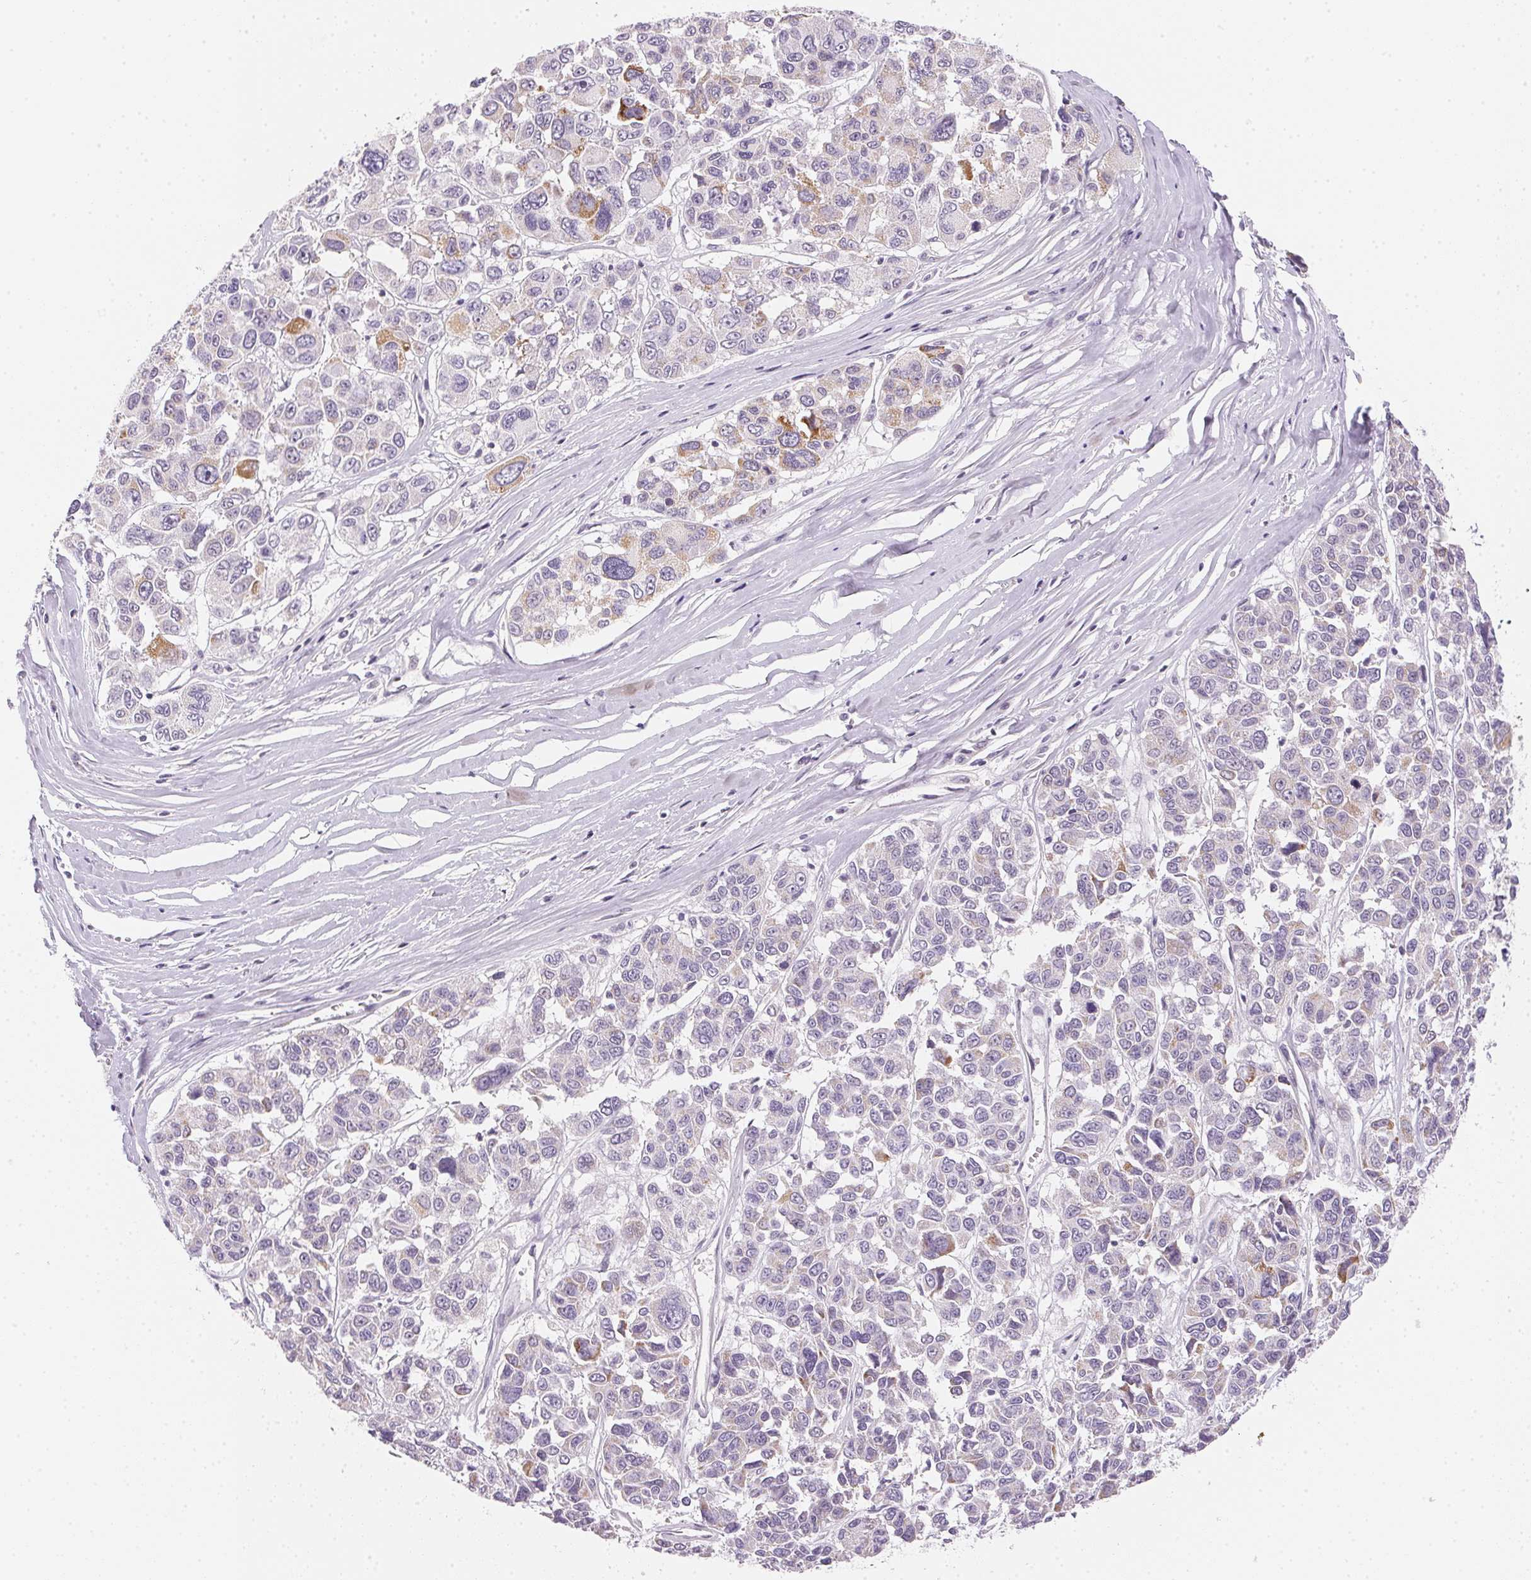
{"staining": {"intensity": "moderate", "quantity": "<25%", "location": "cytoplasmic/membranous"}, "tissue": "melanoma", "cell_type": "Tumor cells", "image_type": "cancer", "snomed": [{"axis": "morphology", "description": "Malignant melanoma, NOS"}, {"axis": "topography", "description": "Skin"}], "caption": "Malignant melanoma stained with immunohistochemistry reveals moderate cytoplasmic/membranous expression in approximately <25% of tumor cells. The staining was performed using DAB to visualize the protein expression in brown, while the nuclei were stained in blue with hematoxylin (Magnification: 20x).", "gene": "GIPC2", "patient": {"sex": "female", "age": 66}}